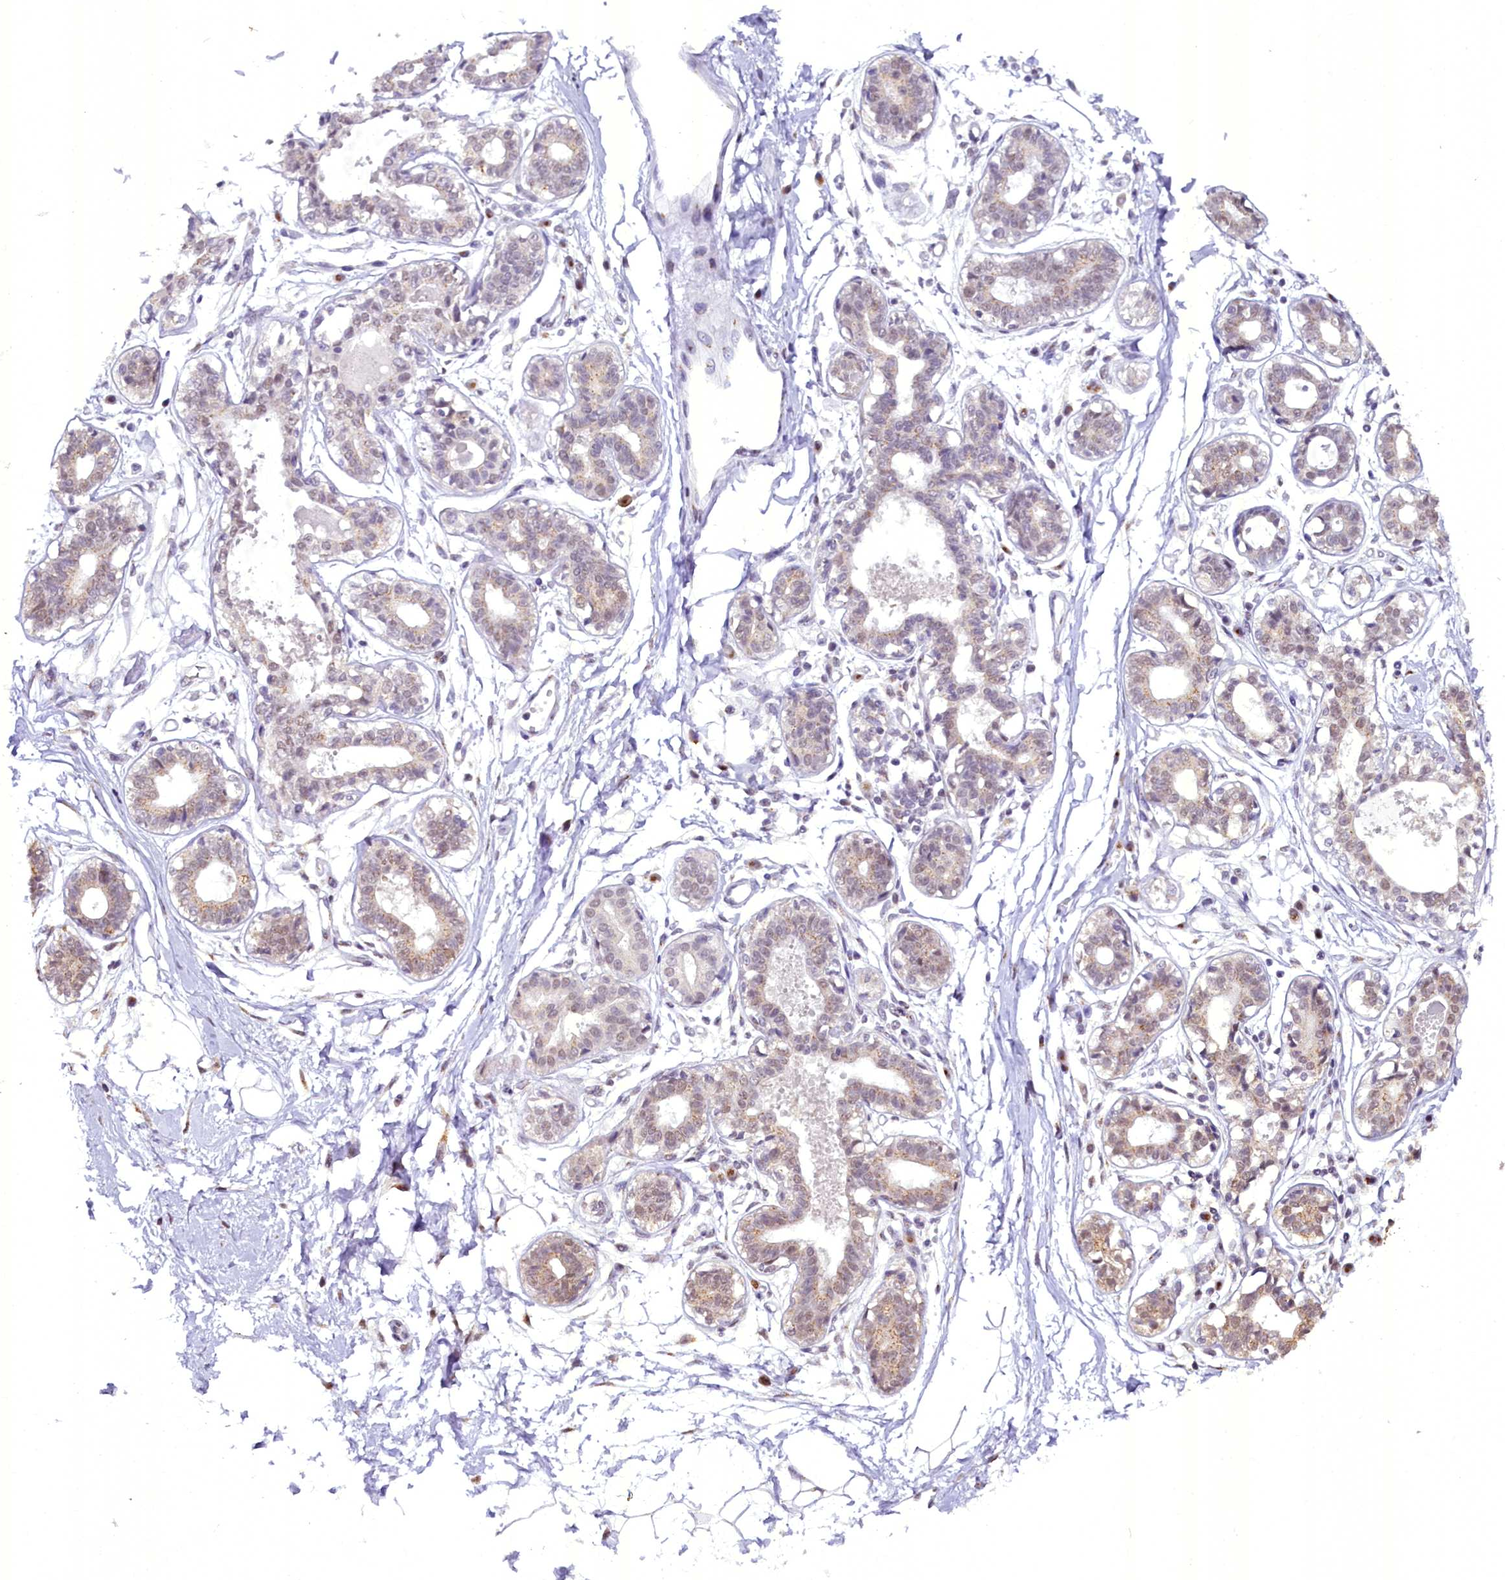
{"staining": {"intensity": "weak", "quantity": "25%-75%", "location": "nuclear"}, "tissue": "breast", "cell_type": "Adipocytes", "image_type": "normal", "snomed": [{"axis": "morphology", "description": "Normal tissue, NOS"}, {"axis": "topography", "description": "Breast"}], "caption": "The histopathology image reveals immunohistochemical staining of normal breast. There is weak nuclear positivity is seen in approximately 25%-75% of adipocytes.", "gene": "NCBP1", "patient": {"sex": "female", "age": 45}}